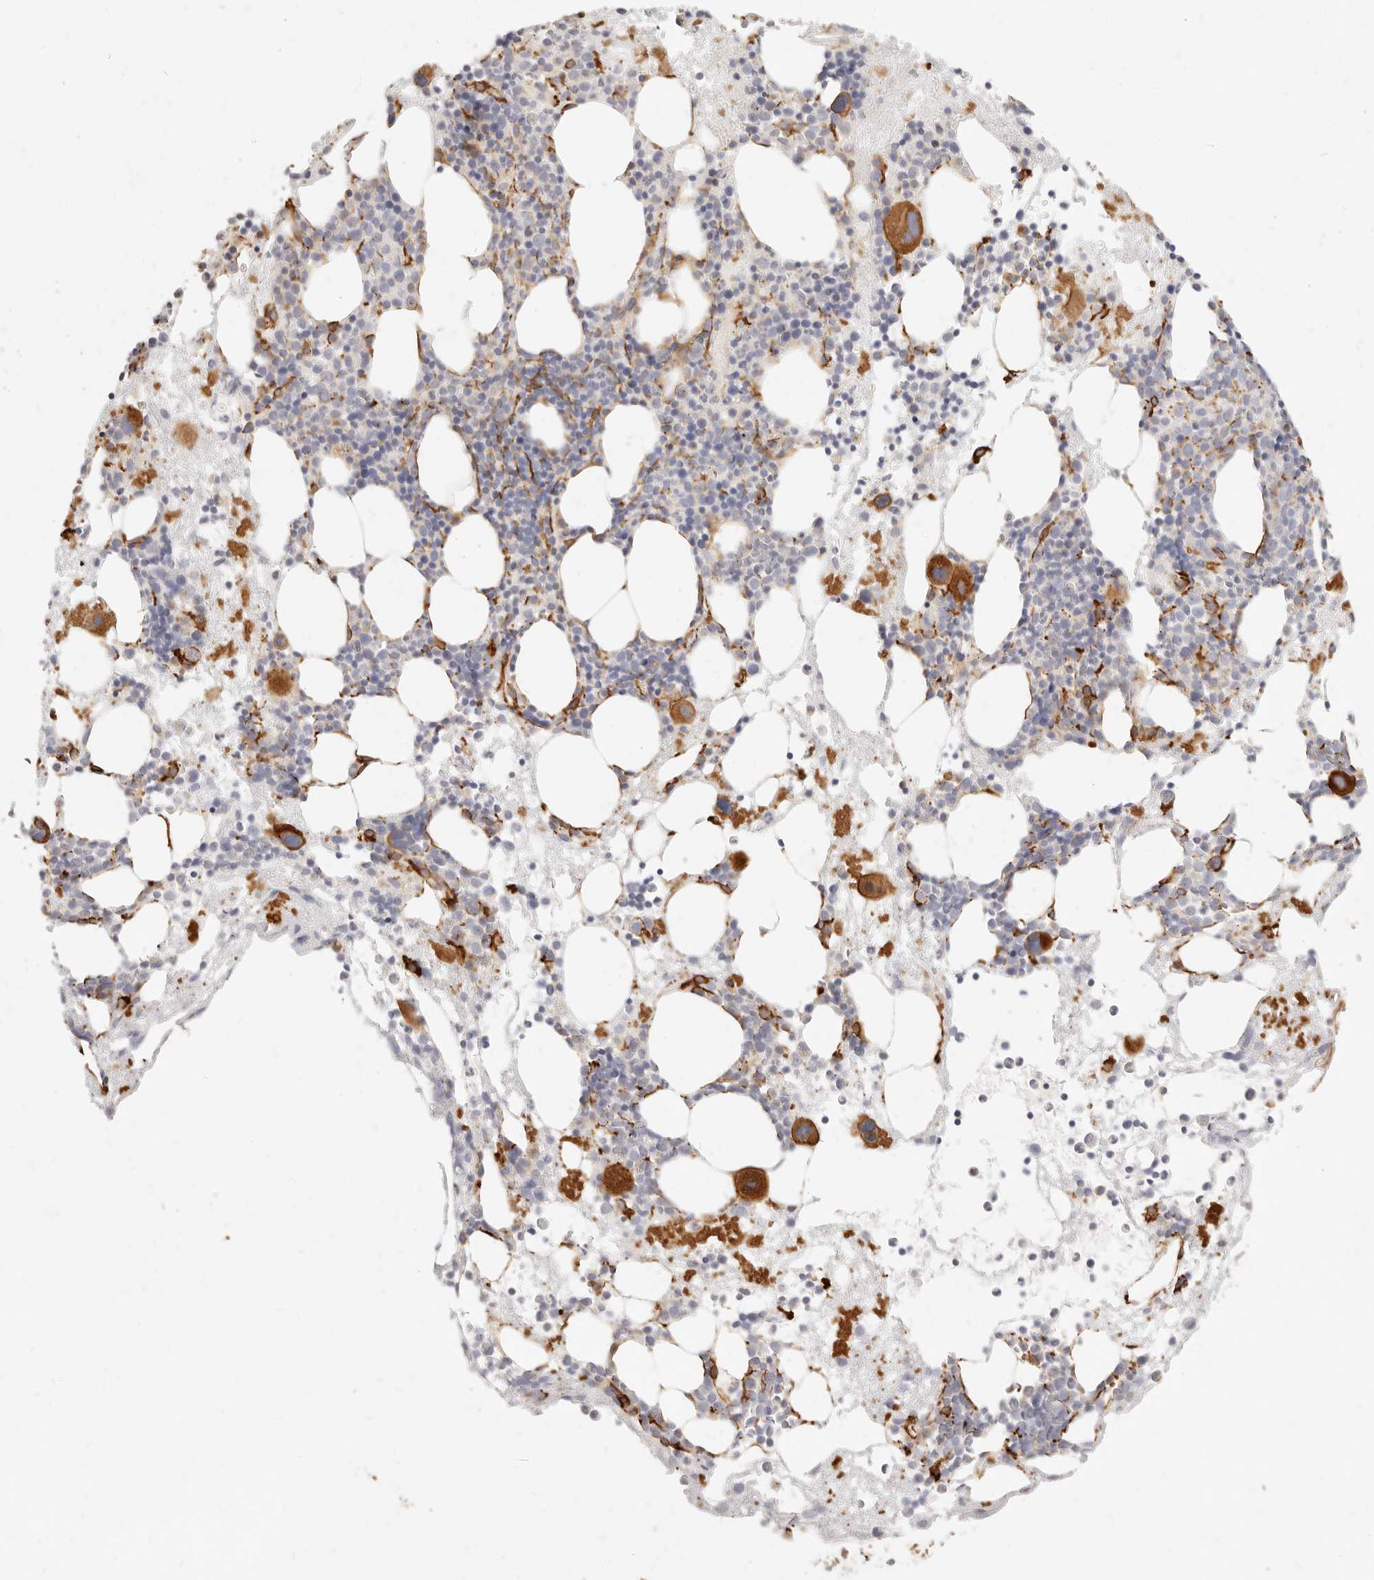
{"staining": {"intensity": "strong", "quantity": "<25%", "location": "cytoplasmic/membranous"}, "tissue": "bone marrow", "cell_type": "Hematopoietic cells", "image_type": "normal", "snomed": [{"axis": "morphology", "description": "Normal tissue, NOS"}, {"axis": "topography", "description": "Bone marrow"}], "caption": "Brown immunohistochemical staining in benign human bone marrow displays strong cytoplasmic/membranous staining in about <25% of hematopoietic cells.", "gene": "TMTC2", "patient": {"sex": "male", "age": 50}}